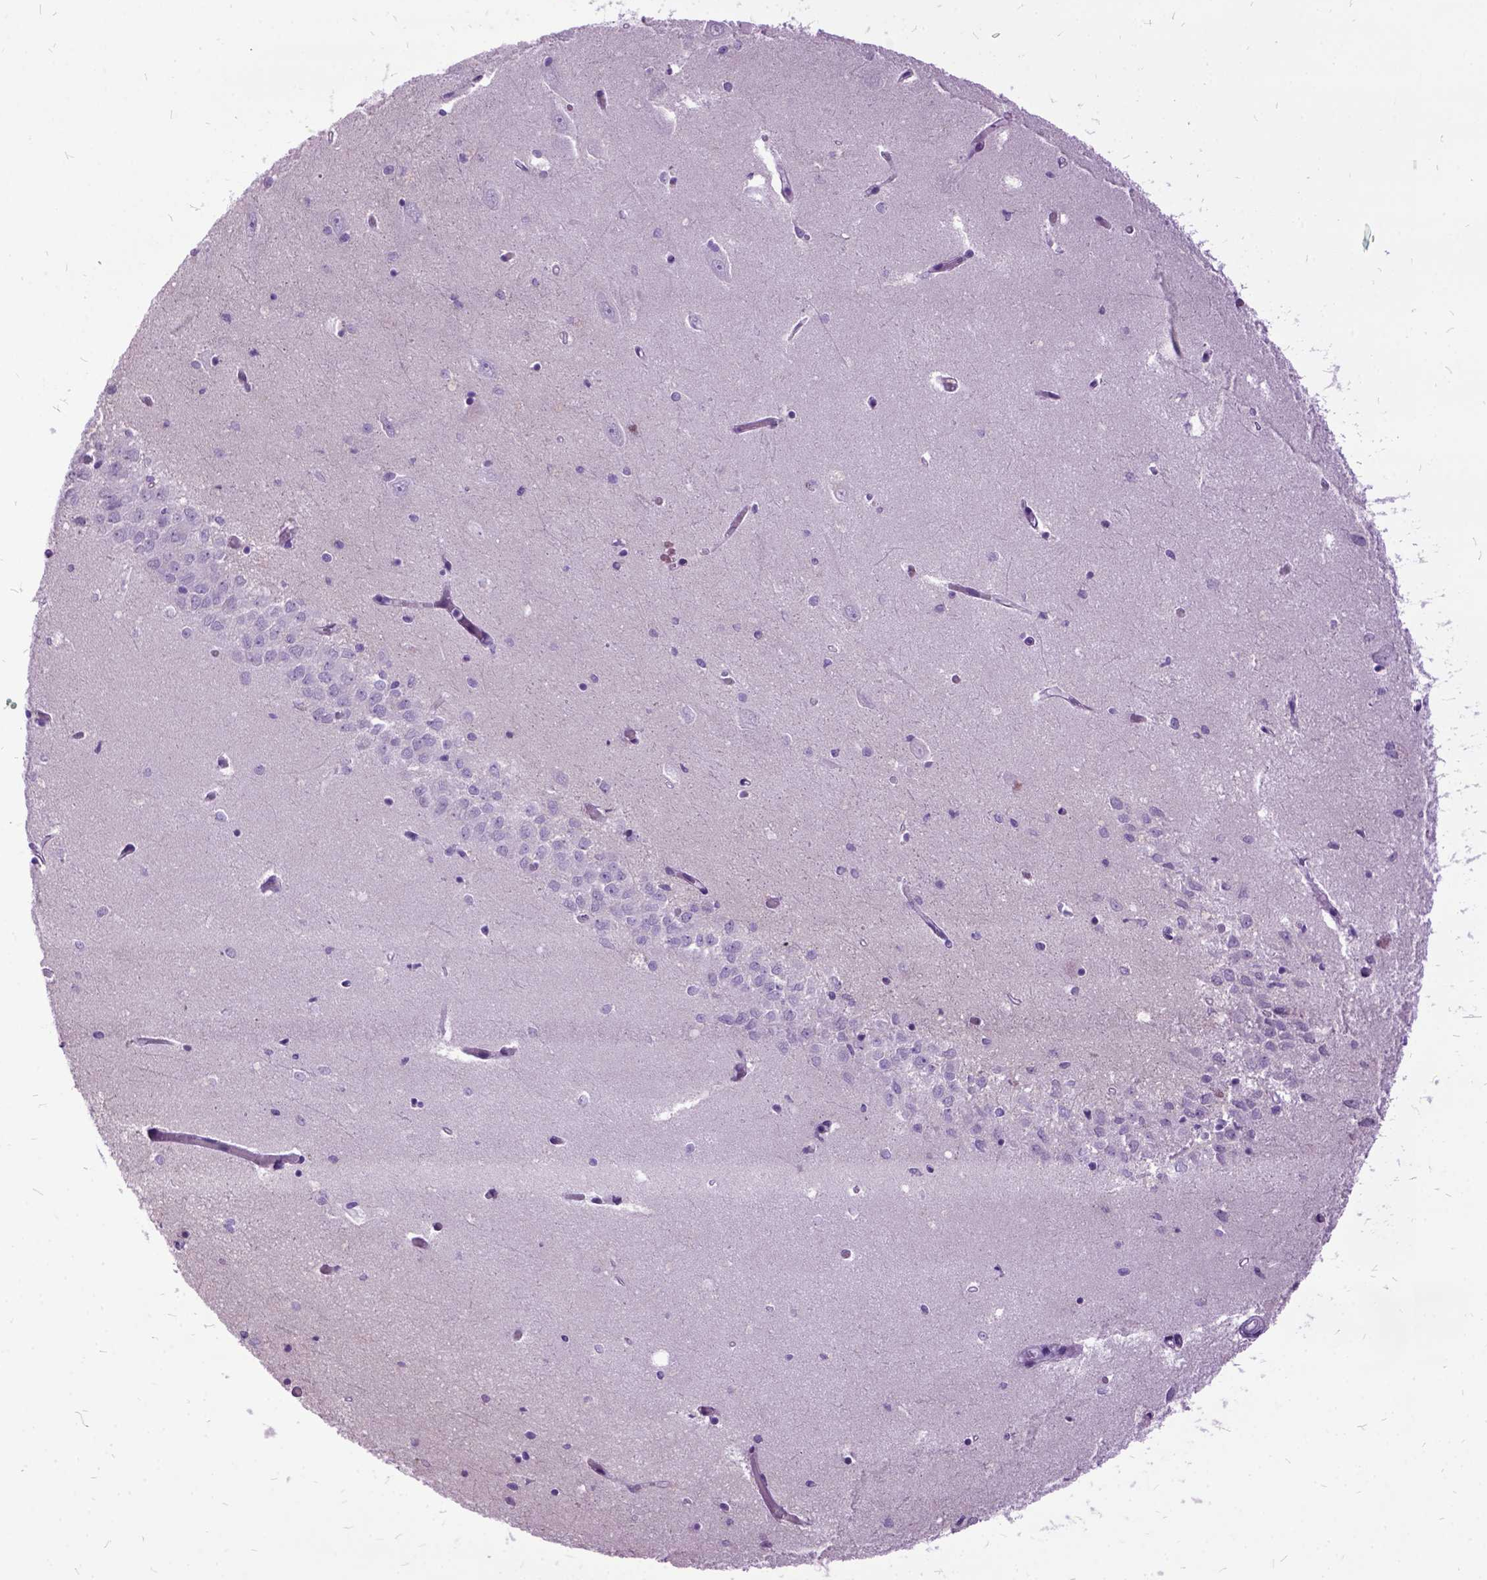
{"staining": {"intensity": "negative", "quantity": "none", "location": "none"}, "tissue": "hippocampus", "cell_type": "Glial cells", "image_type": "normal", "snomed": [{"axis": "morphology", "description": "Normal tissue, NOS"}, {"axis": "topography", "description": "Hippocampus"}], "caption": "Unremarkable hippocampus was stained to show a protein in brown. There is no significant positivity in glial cells. (Brightfield microscopy of DAB immunohistochemistry at high magnification).", "gene": "MME", "patient": {"sex": "female", "age": 64}}